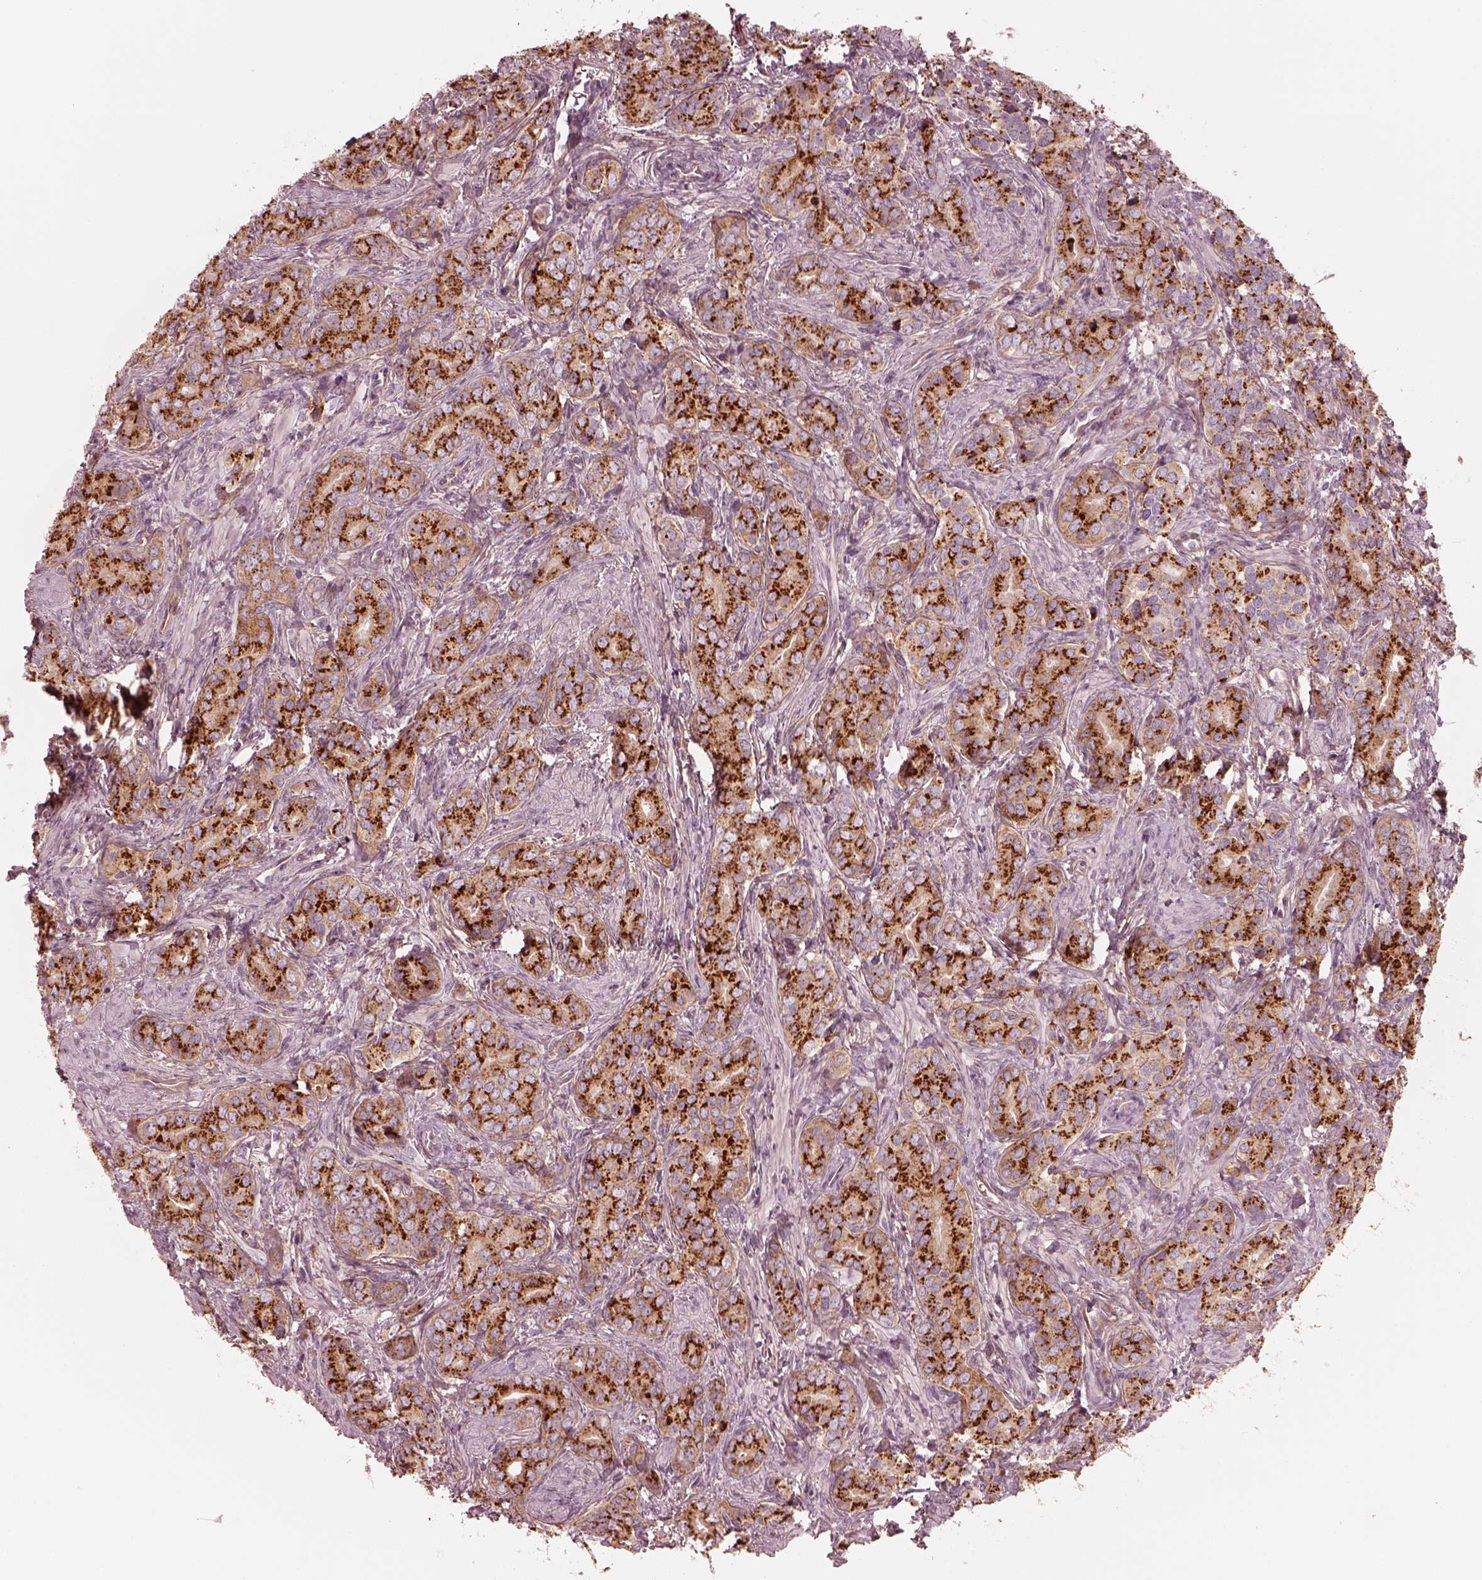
{"staining": {"intensity": "strong", "quantity": ">75%", "location": "cytoplasmic/membranous"}, "tissue": "prostate cancer", "cell_type": "Tumor cells", "image_type": "cancer", "snomed": [{"axis": "morphology", "description": "Adenocarcinoma, High grade"}, {"axis": "topography", "description": "Prostate"}], "caption": "Protein staining of adenocarcinoma (high-grade) (prostate) tissue shows strong cytoplasmic/membranous expression in about >75% of tumor cells.", "gene": "ELAPOR1", "patient": {"sex": "male", "age": 84}}